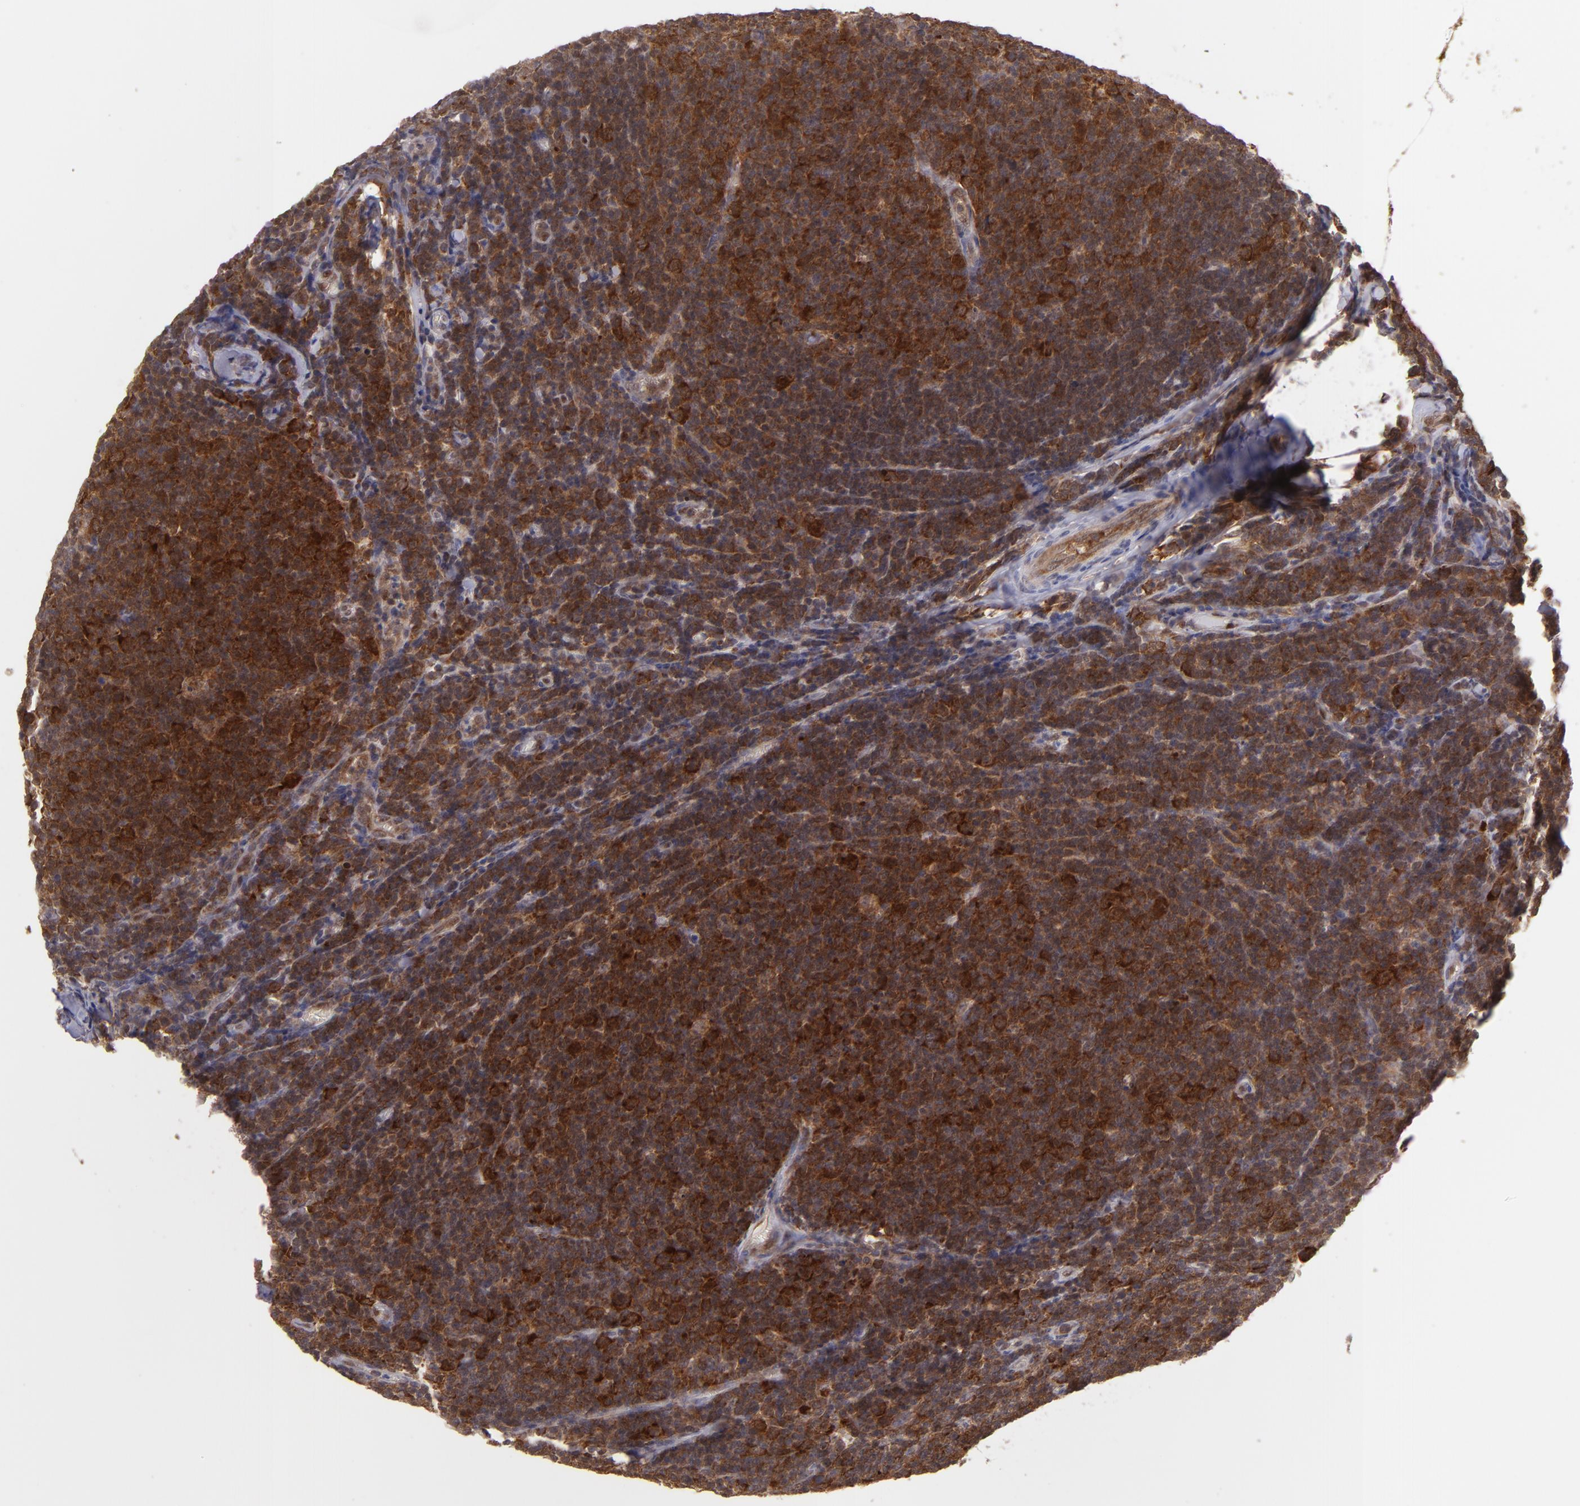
{"staining": {"intensity": "strong", "quantity": ">75%", "location": "cytoplasmic/membranous"}, "tissue": "lymphoma", "cell_type": "Tumor cells", "image_type": "cancer", "snomed": [{"axis": "morphology", "description": "Malignant lymphoma, non-Hodgkin's type, Low grade"}, {"axis": "topography", "description": "Lymph node"}], "caption": "The micrograph displays immunohistochemical staining of malignant lymphoma, non-Hodgkin's type (low-grade). There is strong cytoplasmic/membranous positivity is seen in approximately >75% of tumor cells.", "gene": "PTPN13", "patient": {"sex": "male", "age": 74}}